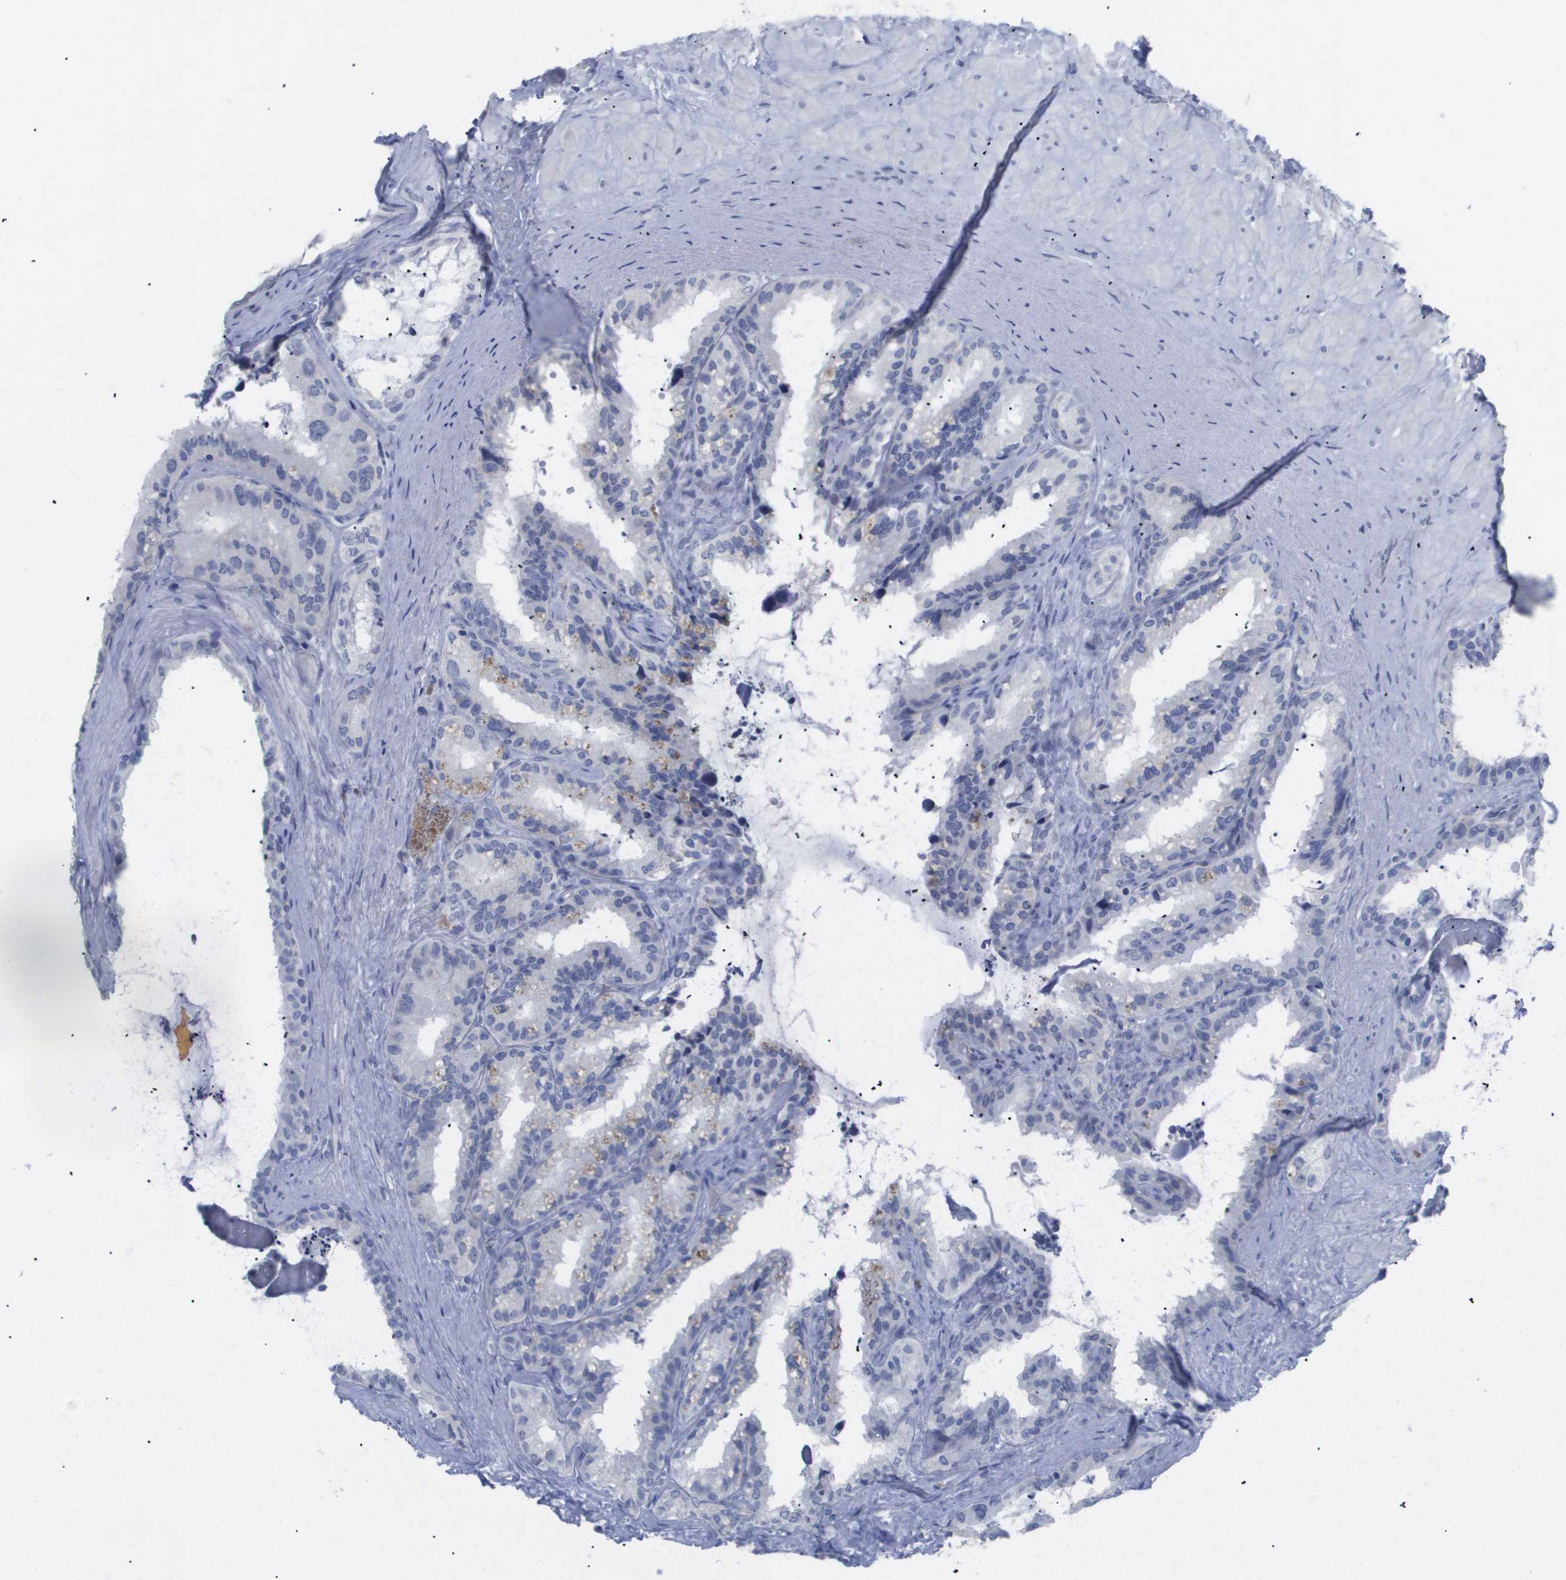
{"staining": {"intensity": "negative", "quantity": "none", "location": "none"}, "tissue": "seminal vesicle", "cell_type": "Glandular cells", "image_type": "normal", "snomed": [{"axis": "morphology", "description": "Normal tissue, NOS"}, {"axis": "topography", "description": "Seminal veicle"}], "caption": "This is an immunohistochemistry (IHC) image of normal human seminal vesicle. There is no staining in glandular cells.", "gene": "CAV3", "patient": {"sex": "male", "age": 64}}